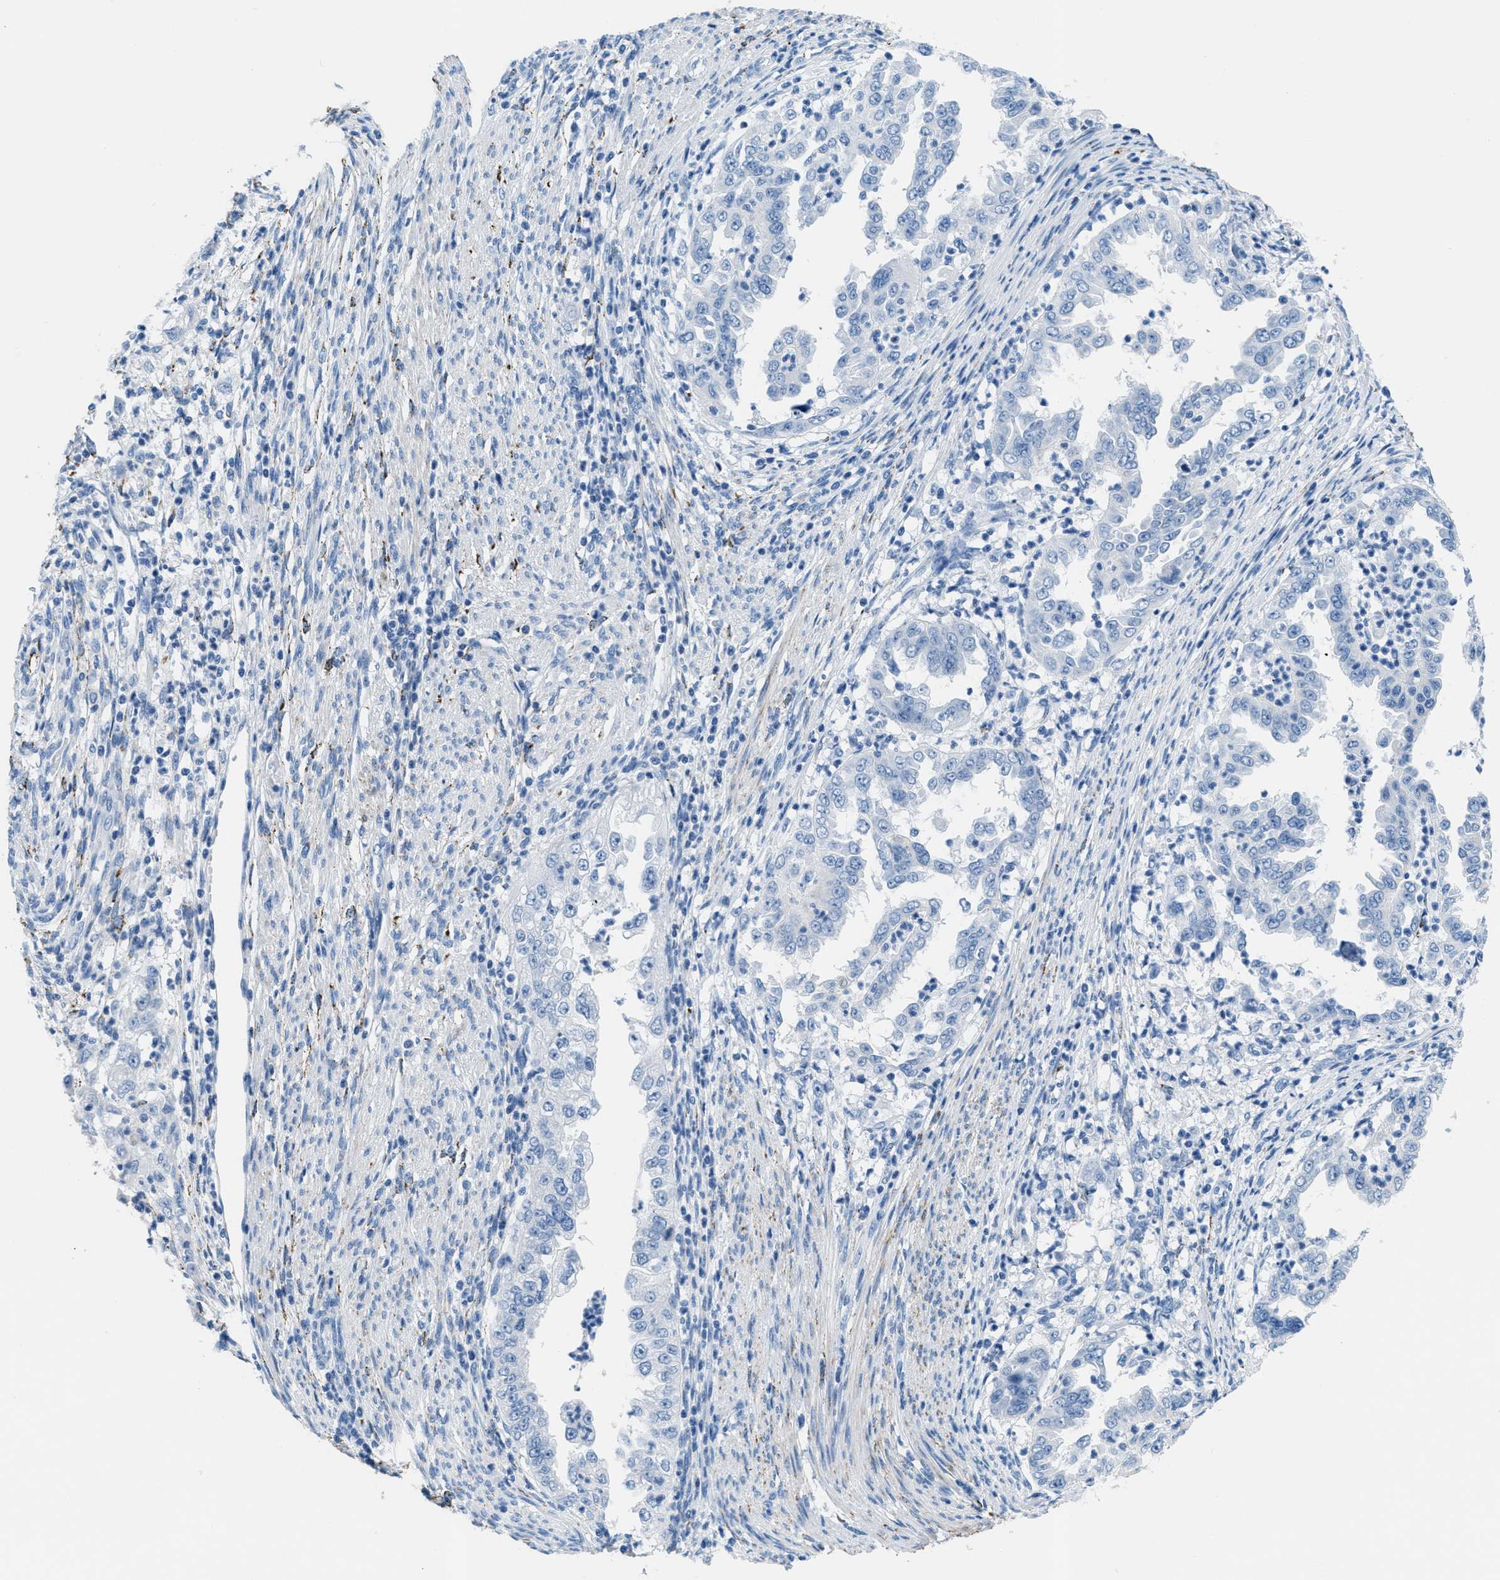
{"staining": {"intensity": "negative", "quantity": "none", "location": "none"}, "tissue": "endometrial cancer", "cell_type": "Tumor cells", "image_type": "cancer", "snomed": [{"axis": "morphology", "description": "Adenocarcinoma, NOS"}, {"axis": "topography", "description": "Endometrium"}], "caption": "An immunohistochemistry (IHC) micrograph of adenocarcinoma (endometrial) is shown. There is no staining in tumor cells of adenocarcinoma (endometrial).", "gene": "MGARP", "patient": {"sex": "female", "age": 85}}